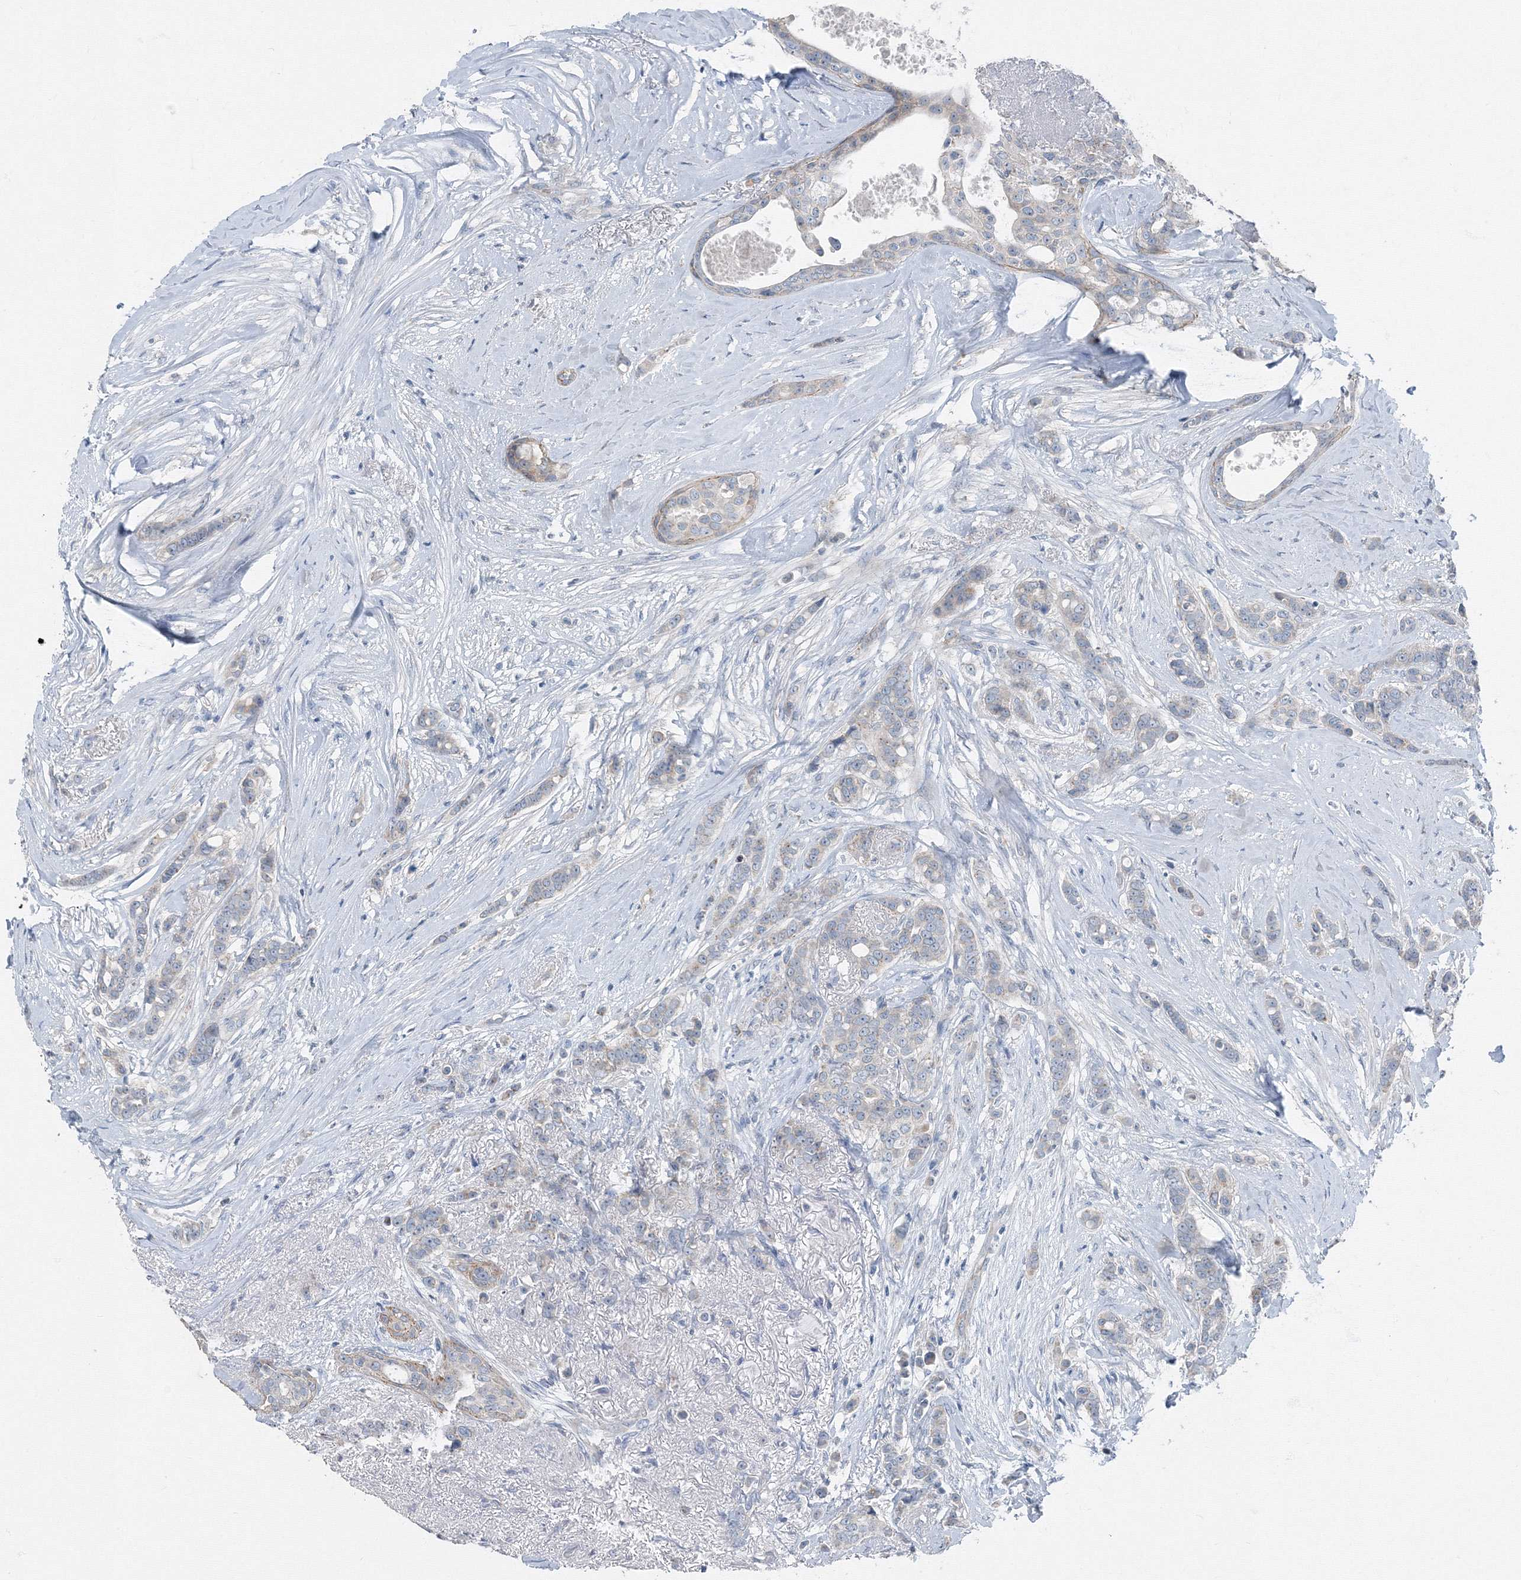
{"staining": {"intensity": "negative", "quantity": "none", "location": "none"}, "tissue": "breast cancer", "cell_type": "Tumor cells", "image_type": "cancer", "snomed": [{"axis": "morphology", "description": "Lobular carcinoma"}, {"axis": "topography", "description": "Breast"}], "caption": "Immunohistochemistry of human breast lobular carcinoma shows no expression in tumor cells.", "gene": "AASDH", "patient": {"sex": "female", "age": 51}}